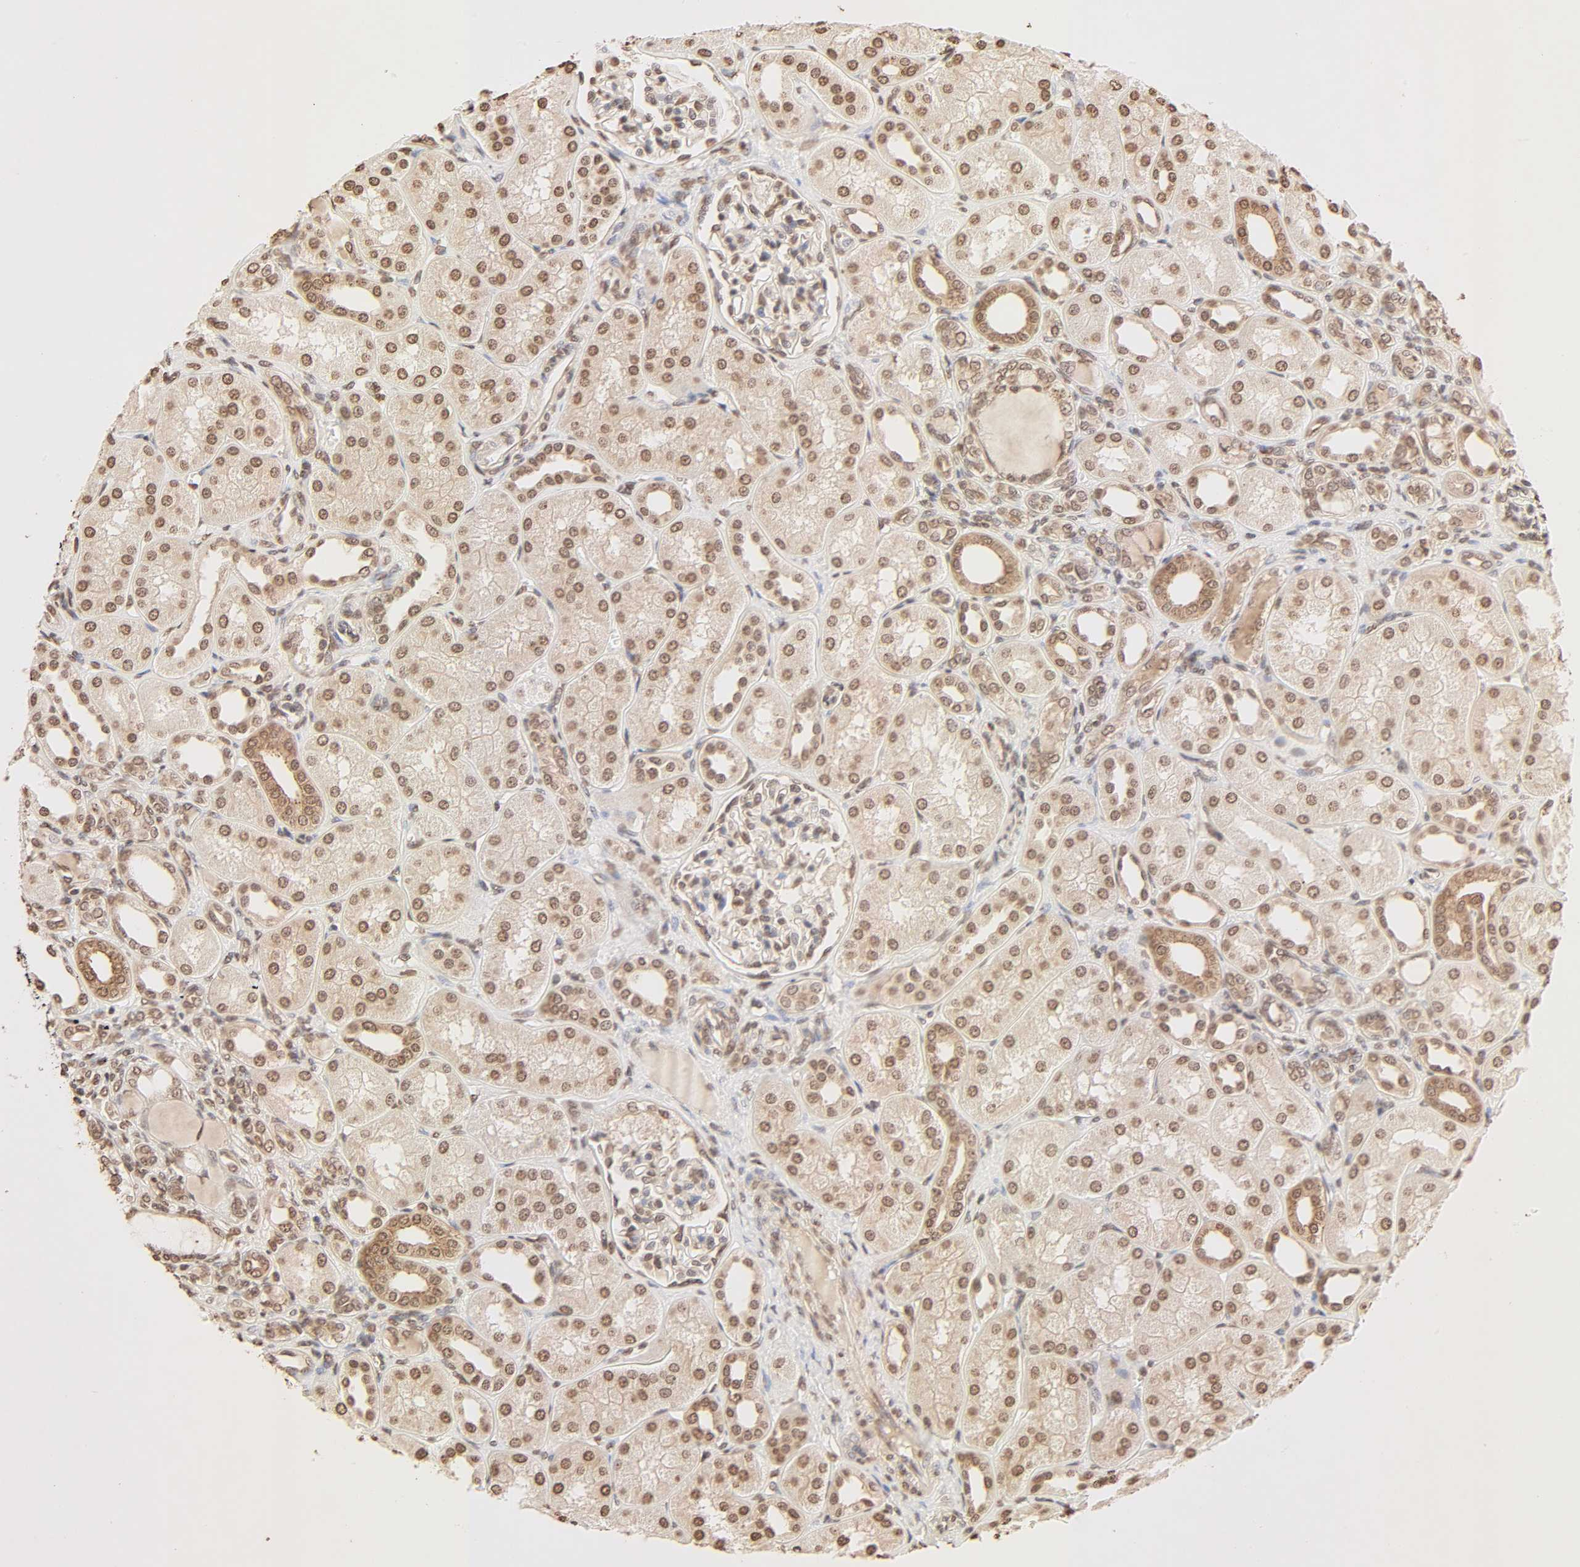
{"staining": {"intensity": "moderate", "quantity": ">75%", "location": "nuclear"}, "tissue": "kidney", "cell_type": "Cells in glomeruli", "image_type": "normal", "snomed": [{"axis": "morphology", "description": "Normal tissue, NOS"}, {"axis": "topography", "description": "Kidney"}], "caption": "Immunohistochemical staining of benign human kidney exhibits moderate nuclear protein positivity in approximately >75% of cells in glomeruli.", "gene": "TBL1X", "patient": {"sex": "male", "age": 7}}